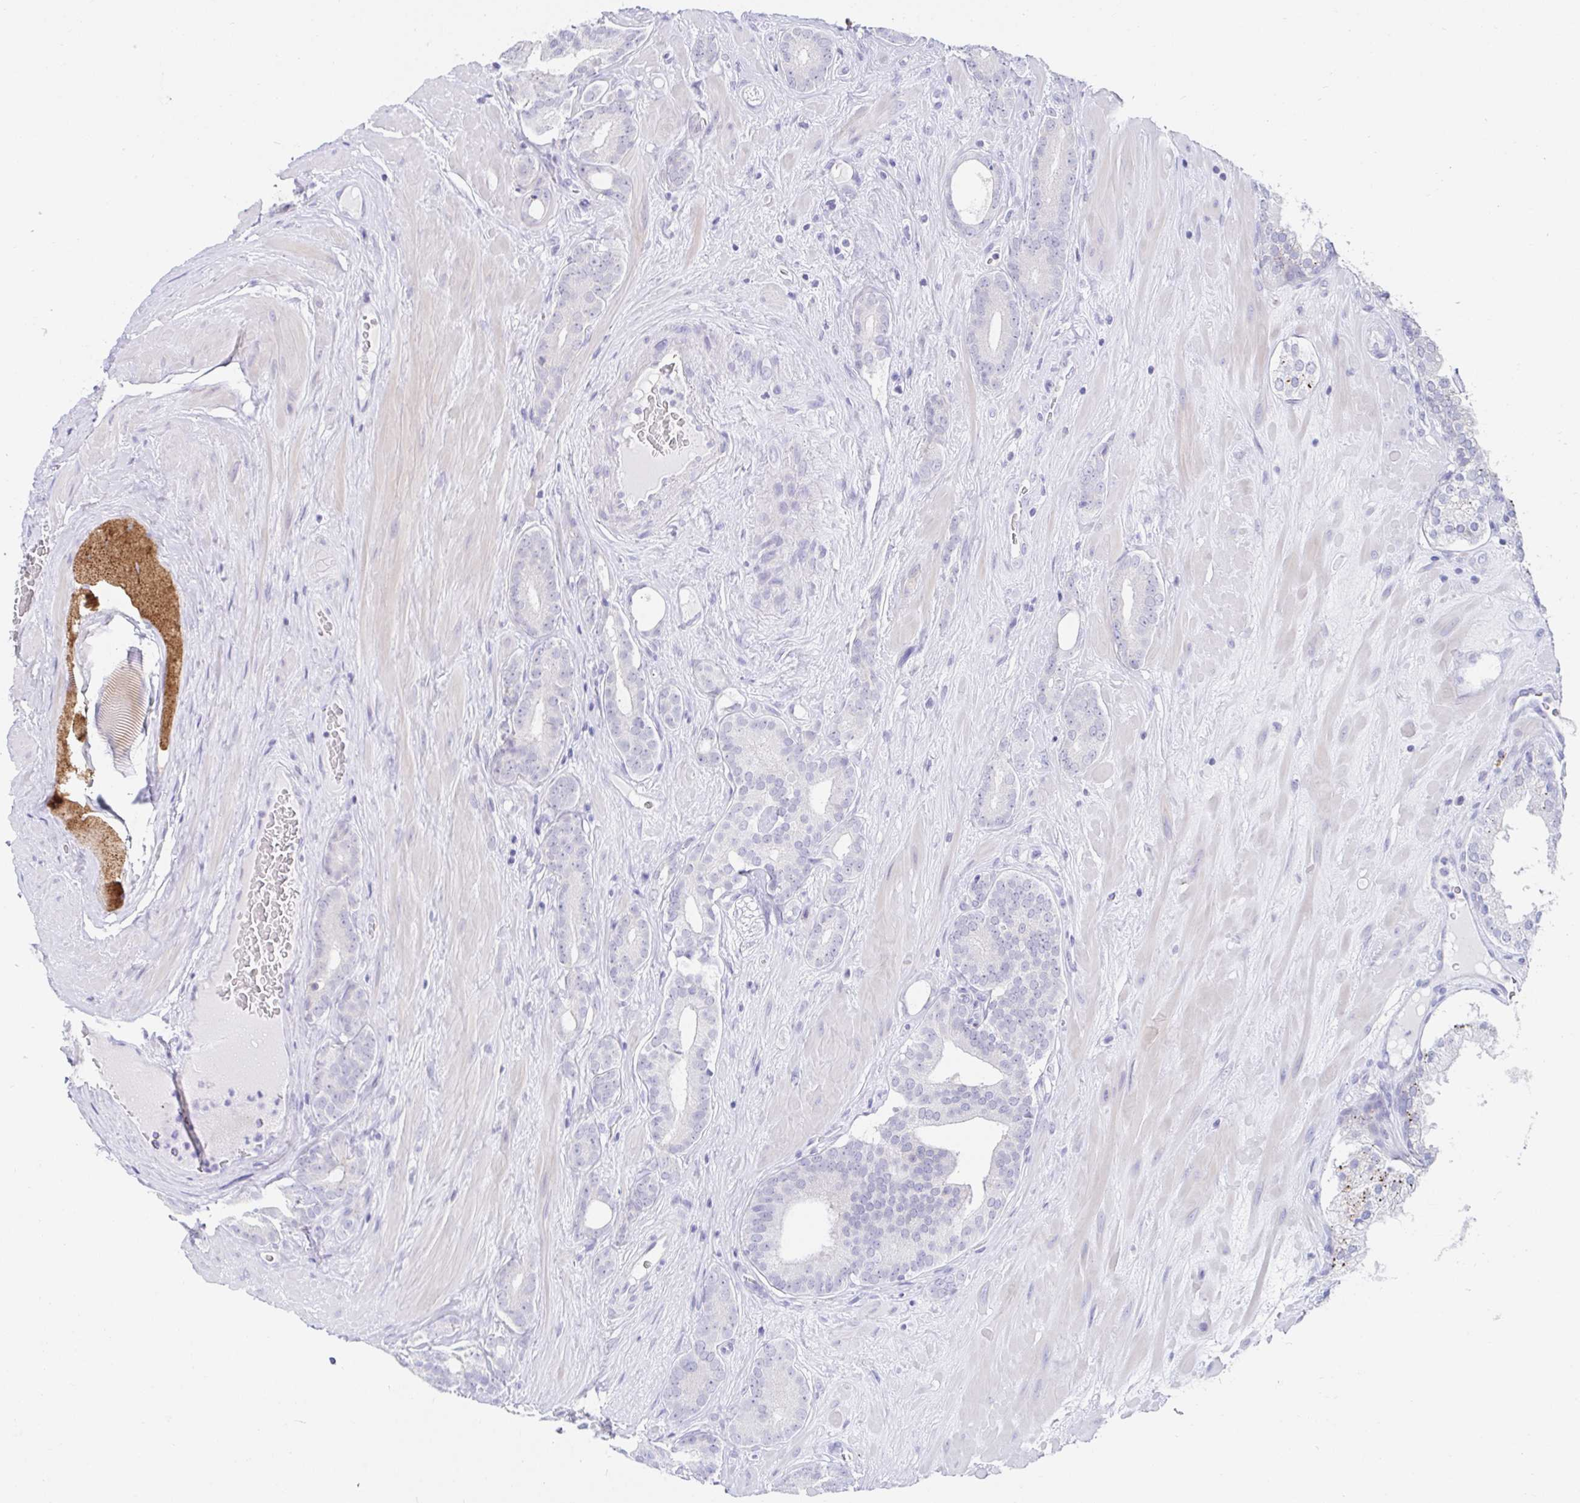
{"staining": {"intensity": "negative", "quantity": "none", "location": "none"}, "tissue": "prostate cancer", "cell_type": "Tumor cells", "image_type": "cancer", "snomed": [{"axis": "morphology", "description": "Adenocarcinoma, High grade"}, {"axis": "topography", "description": "Prostate"}], "caption": "IHC histopathology image of prostate high-grade adenocarcinoma stained for a protein (brown), which reveals no staining in tumor cells. Nuclei are stained in blue.", "gene": "OR10K1", "patient": {"sex": "male", "age": 66}}